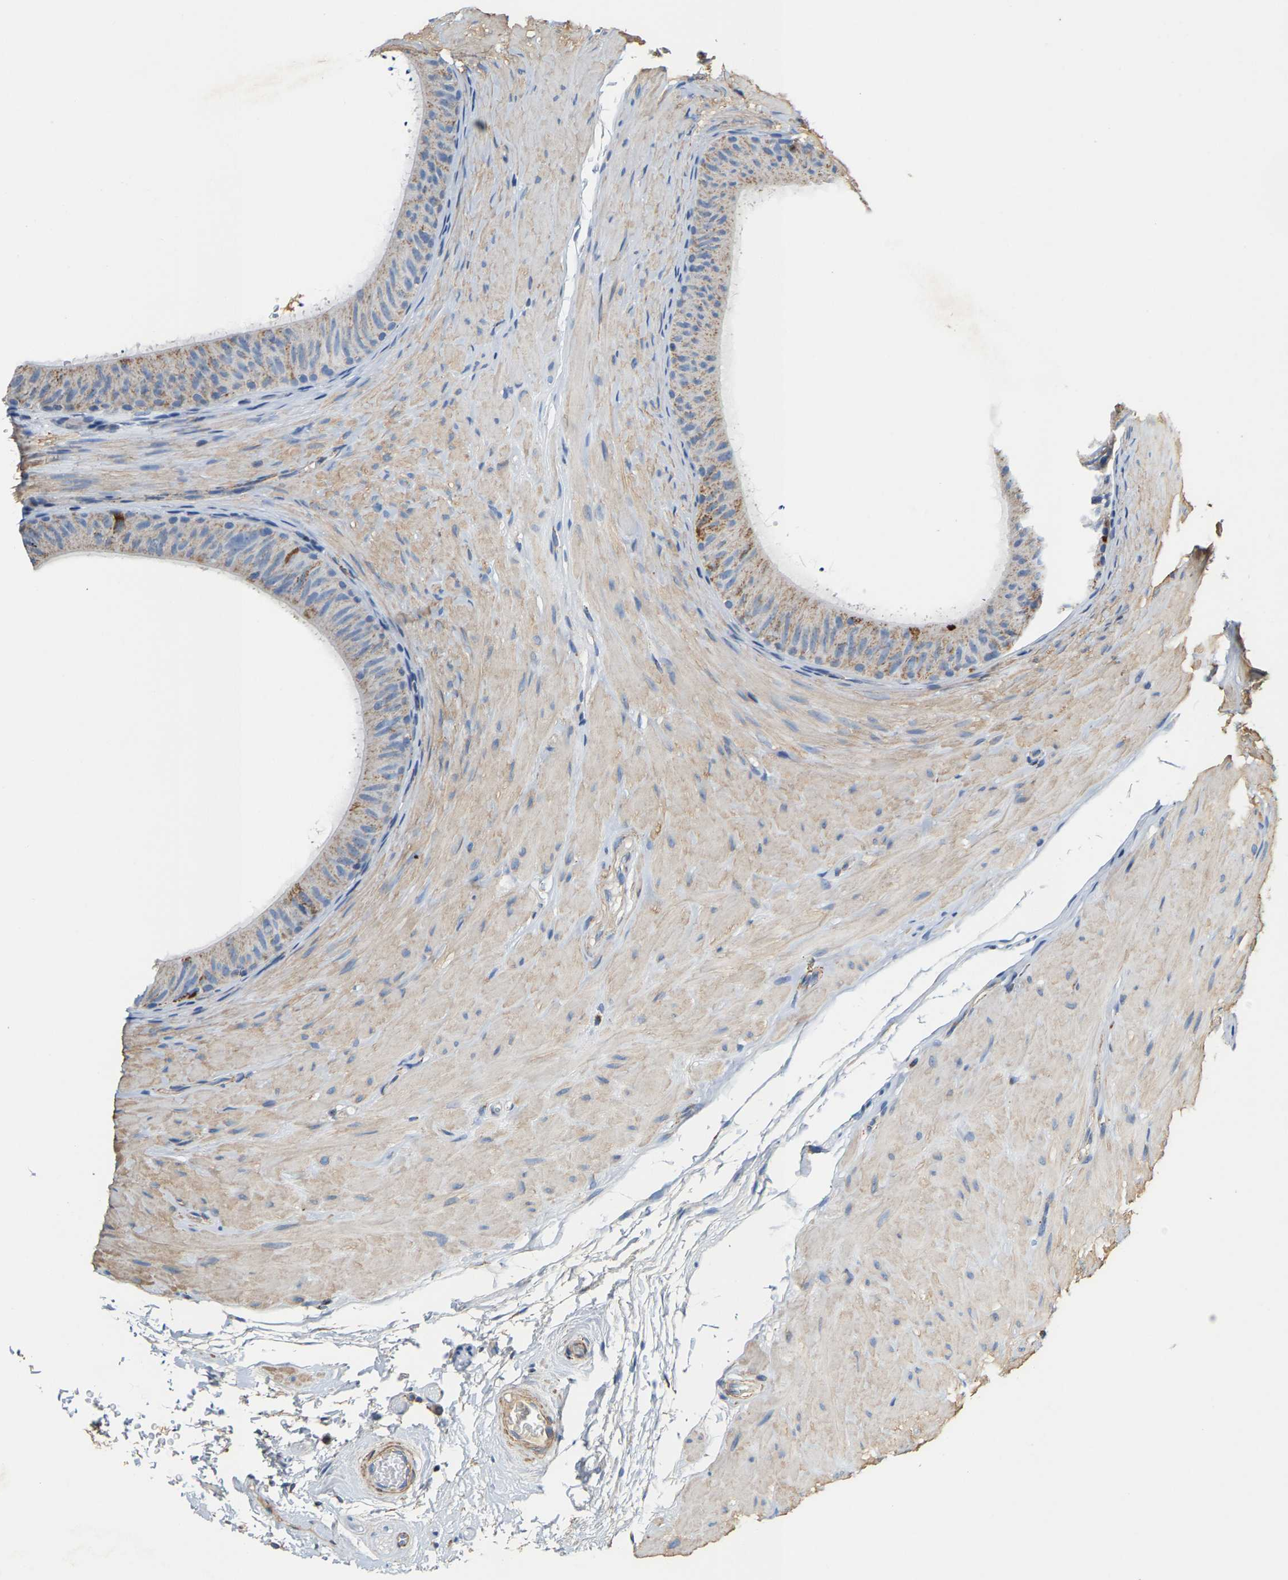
{"staining": {"intensity": "moderate", "quantity": "<25%", "location": "cytoplasmic/membranous"}, "tissue": "epididymis", "cell_type": "Glandular cells", "image_type": "normal", "snomed": [{"axis": "morphology", "description": "Normal tissue, NOS"}, {"axis": "topography", "description": "Epididymis"}], "caption": "Human epididymis stained with a brown dye exhibits moderate cytoplasmic/membranous positive expression in approximately <25% of glandular cells.", "gene": "SHMT2", "patient": {"sex": "male", "age": 34}}